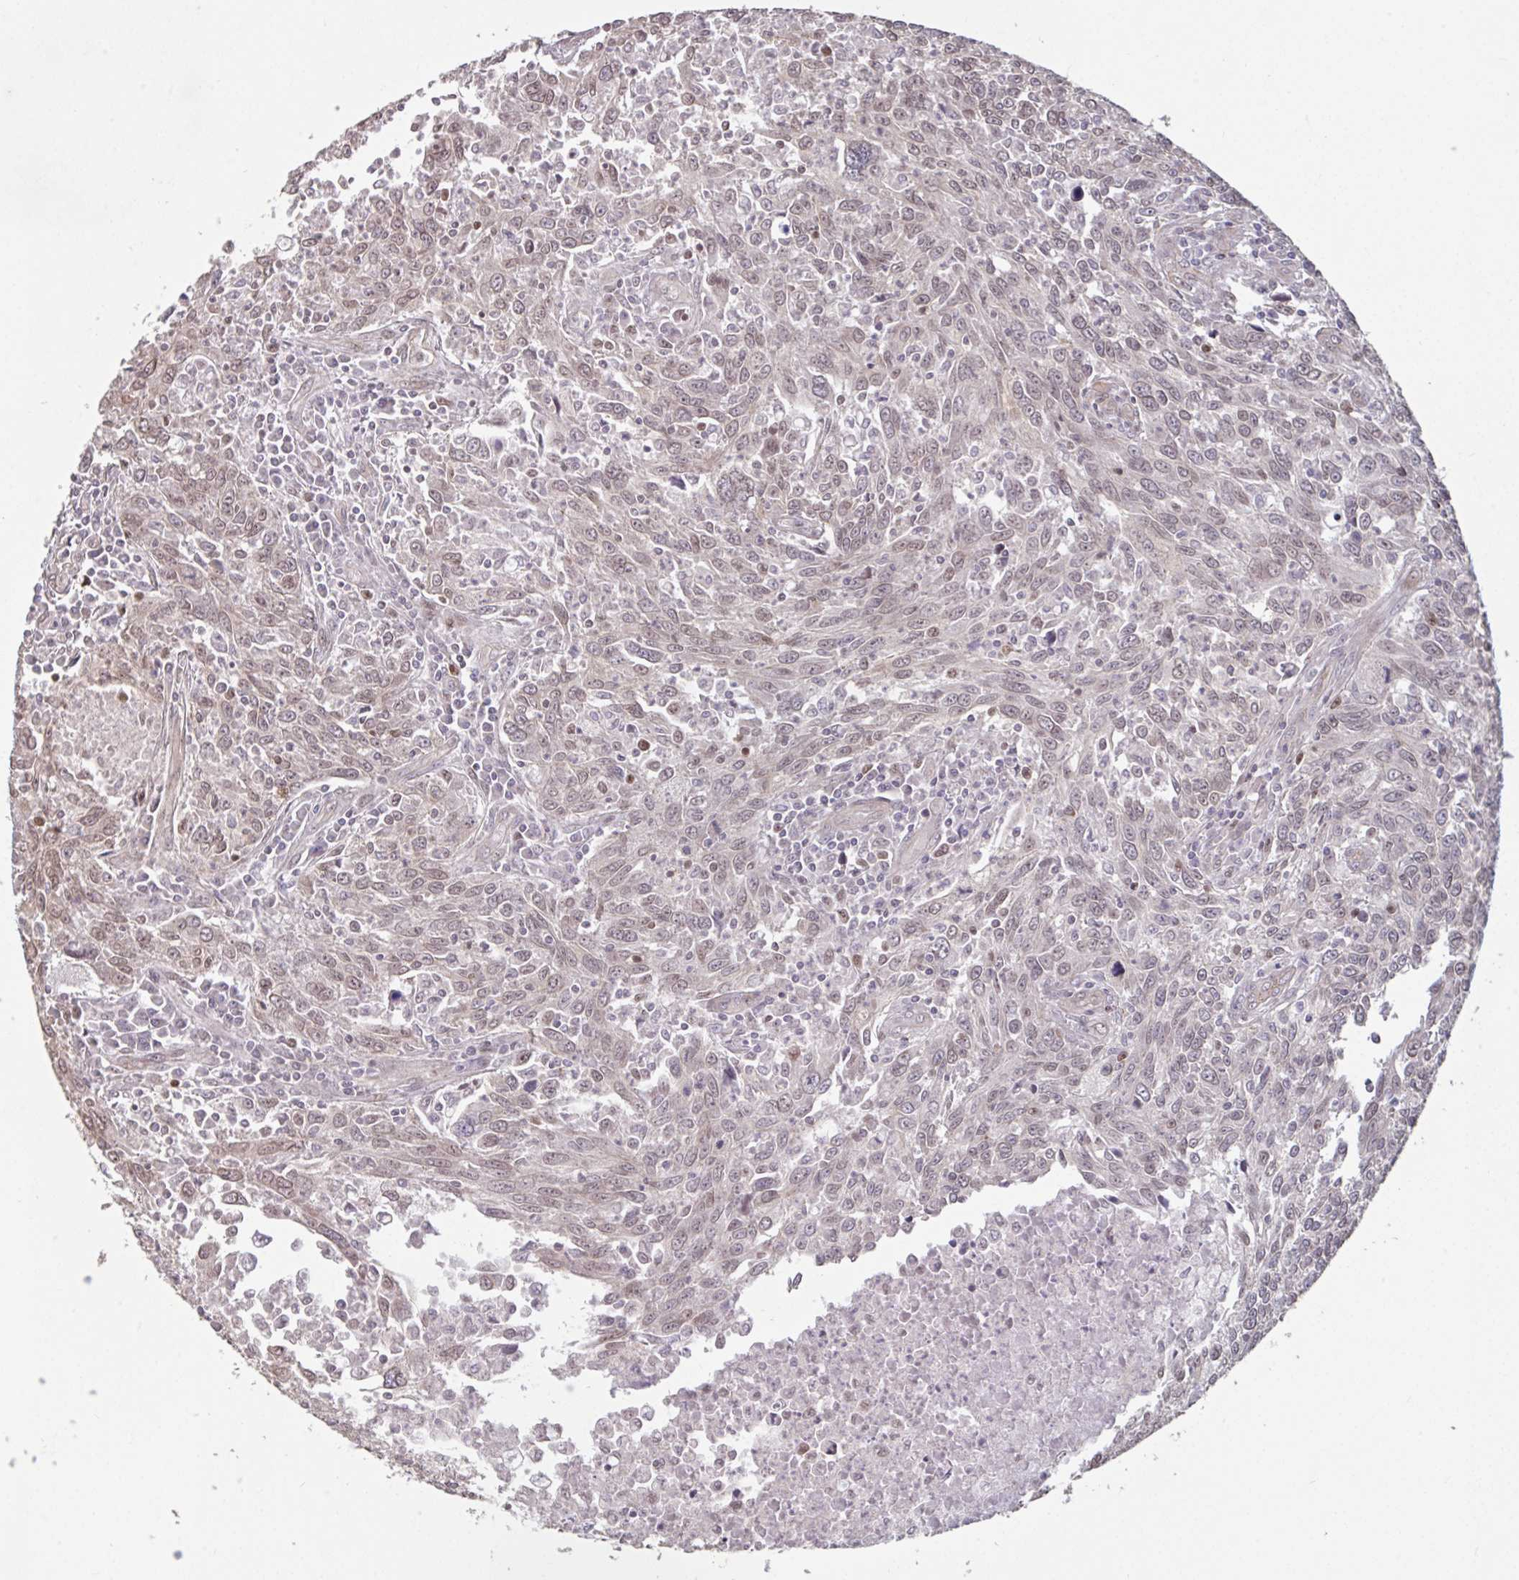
{"staining": {"intensity": "moderate", "quantity": "<25%", "location": "nuclear"}, "tissue": "breast cancer", "cell_type": "Tumor cells", "image_type": "cancer", "snomed": [{"axis": "morphology", "description": "Duct carcinoma"}, {"axis": "topography", "description": "Breast"}], "caption": "Brown immunohistochemical staining in human breast intraductal carcinoma displays moderate nuclear positivity in about <25% of tumor cells.", "gene": "IPO5", "patient": {"sex": "female", "age": 50}}